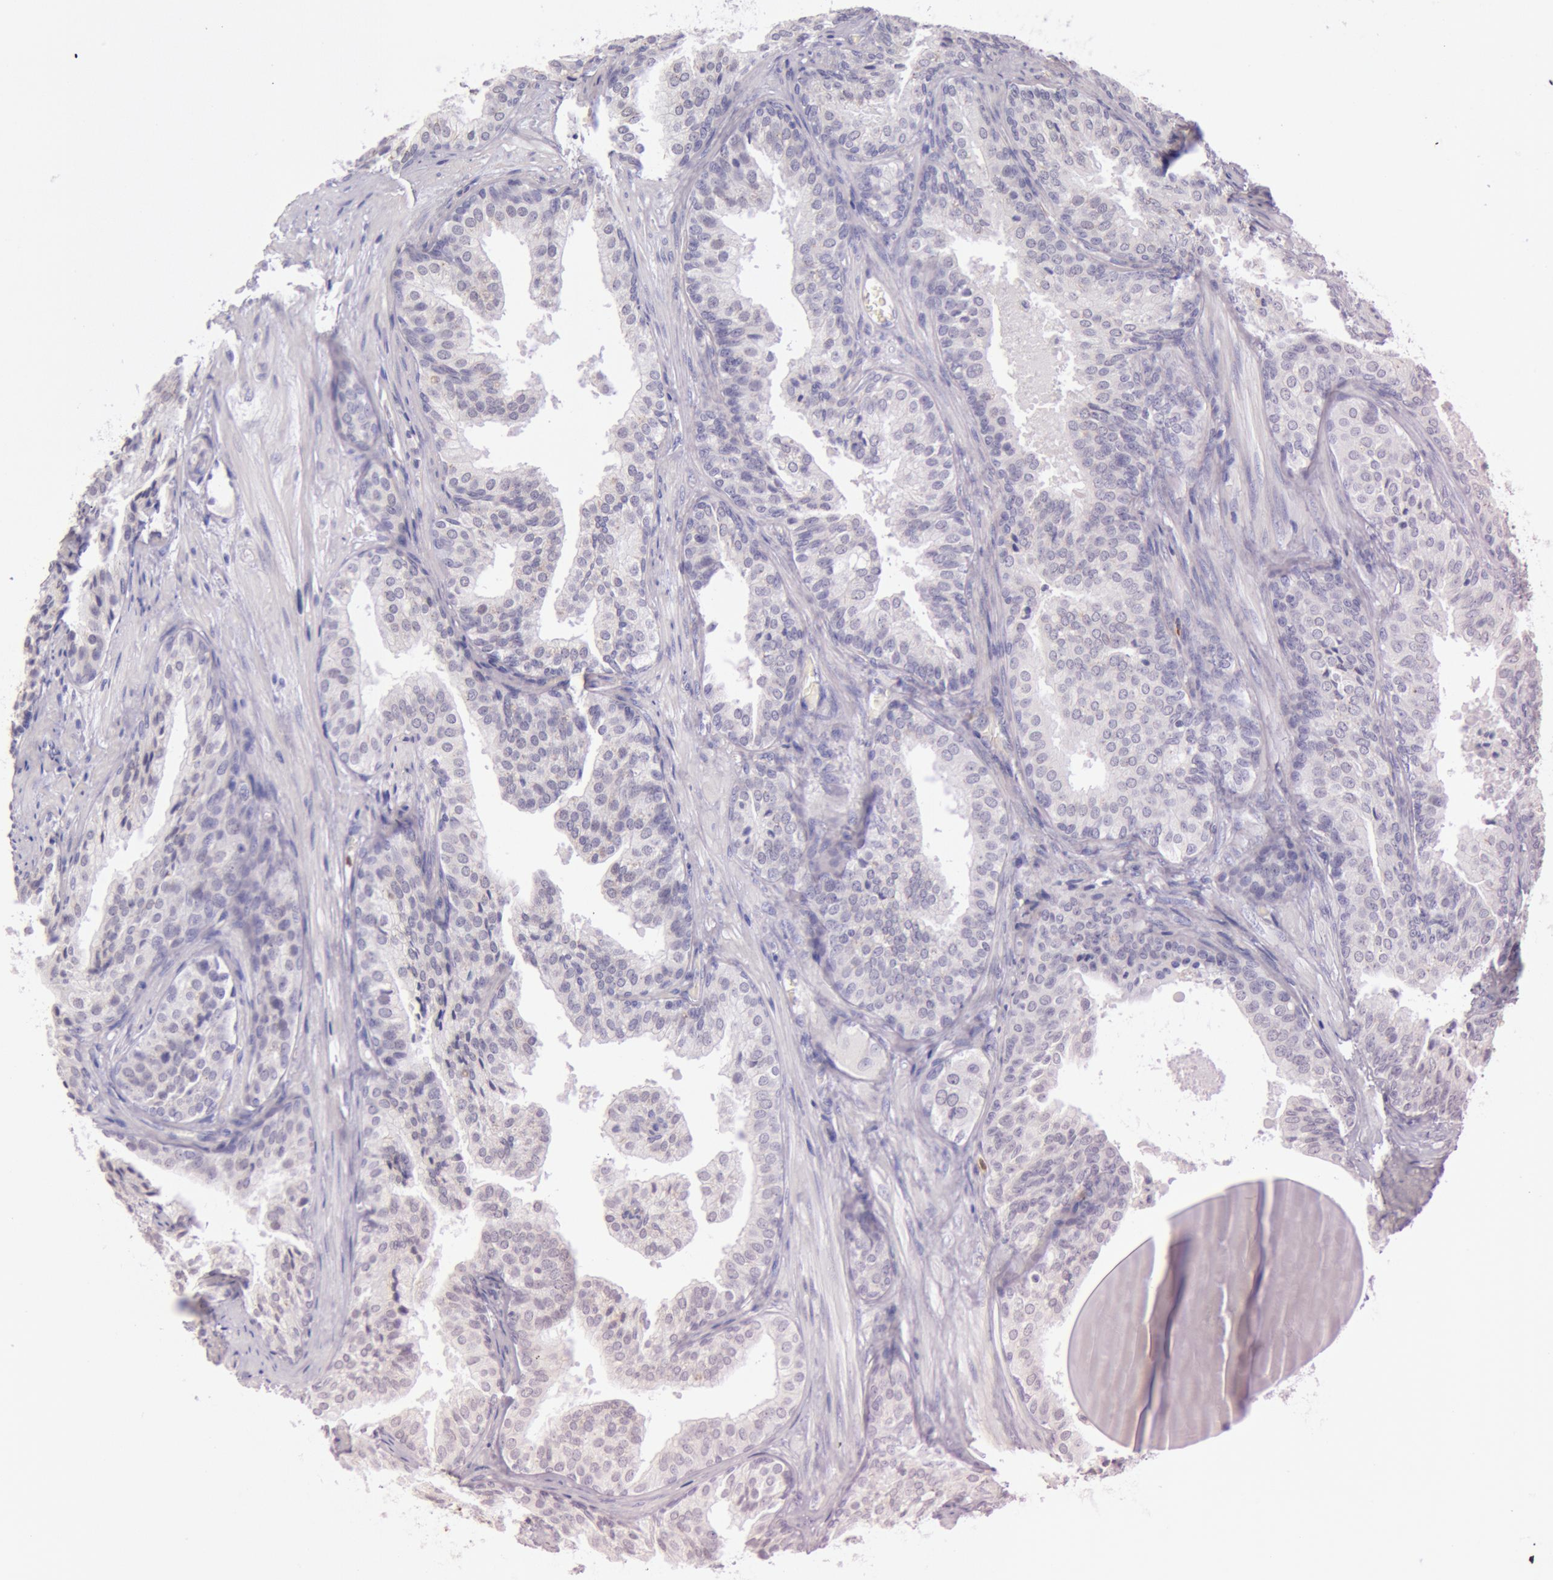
{"staining": {"intensity": "negative", "quantity": "none", "location": "none"}, "tissue": "prostate cancer", "cell_type": "Tumor cells", "image_type": "cancer", "snomed": [{"axis": "morphology", "description": "Adenocarcinoma, Low grade"}, {"axis": "topography", "description": "Prostate"}], "caption": "There is no significant positivity in tumor cells of prostate cancer.", "gene": "KDM6A", "patient": {"sex": "male", "age": 69}}